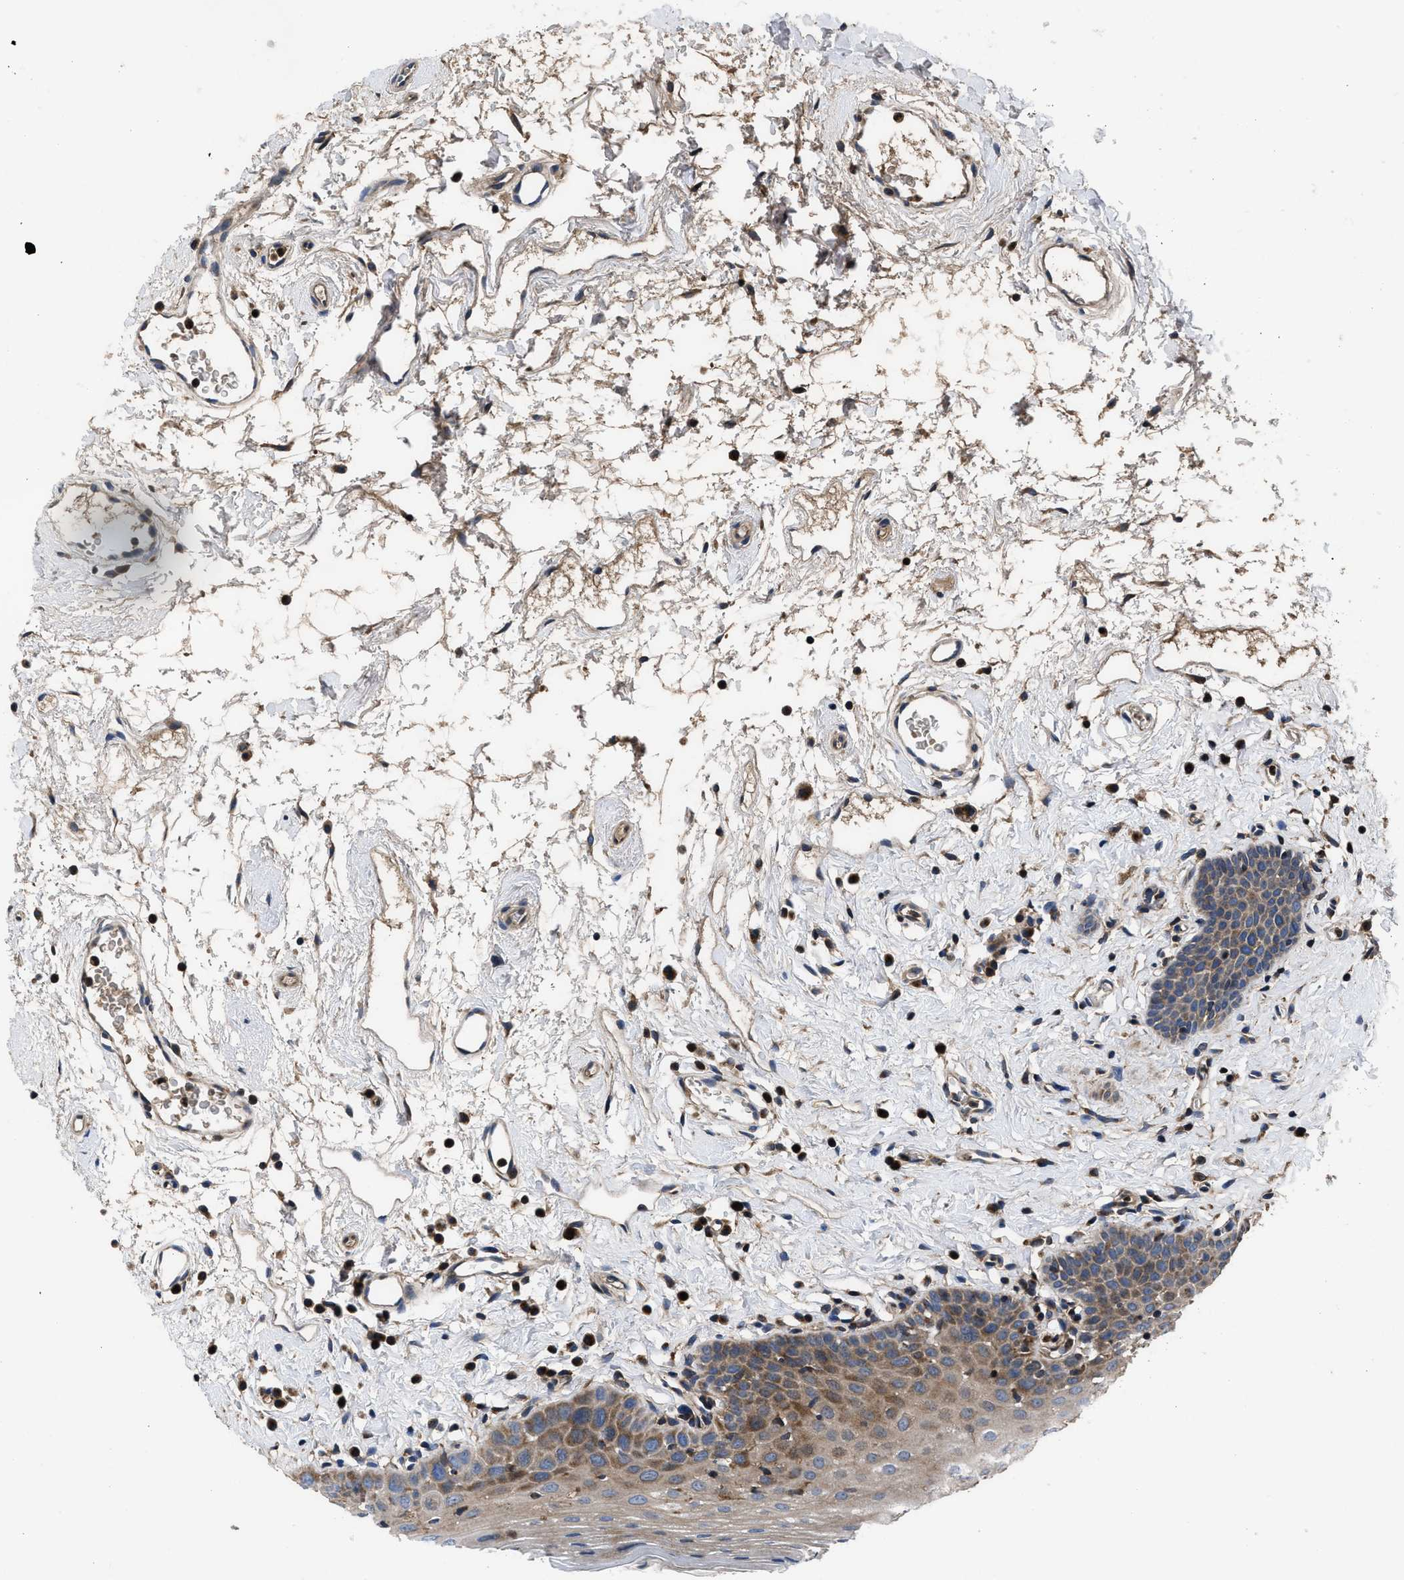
{"staining": {"intensity": "moderate", "quantity": "25%-75%", "location": "cytoplasmic/membranous"}, "tissue": "oral mucosa", "cell_type": "Squamous epithelial cells", "image_type": "normal", "snomed": [{"axis": "morphology", "description": "Normal tissue, NOS"}, {"axis": "topography", "description": "Oral tissue"}], "caption": "Protein staining by IHC exhibits moderate cytoplasmic/membranous expression in about 25%-75% of squamous epithelial cells in normal oral mucosa. Nuclei are stained in blue.", "gene": "YBEY", "patient": {"sex": "male", "age": 66}}